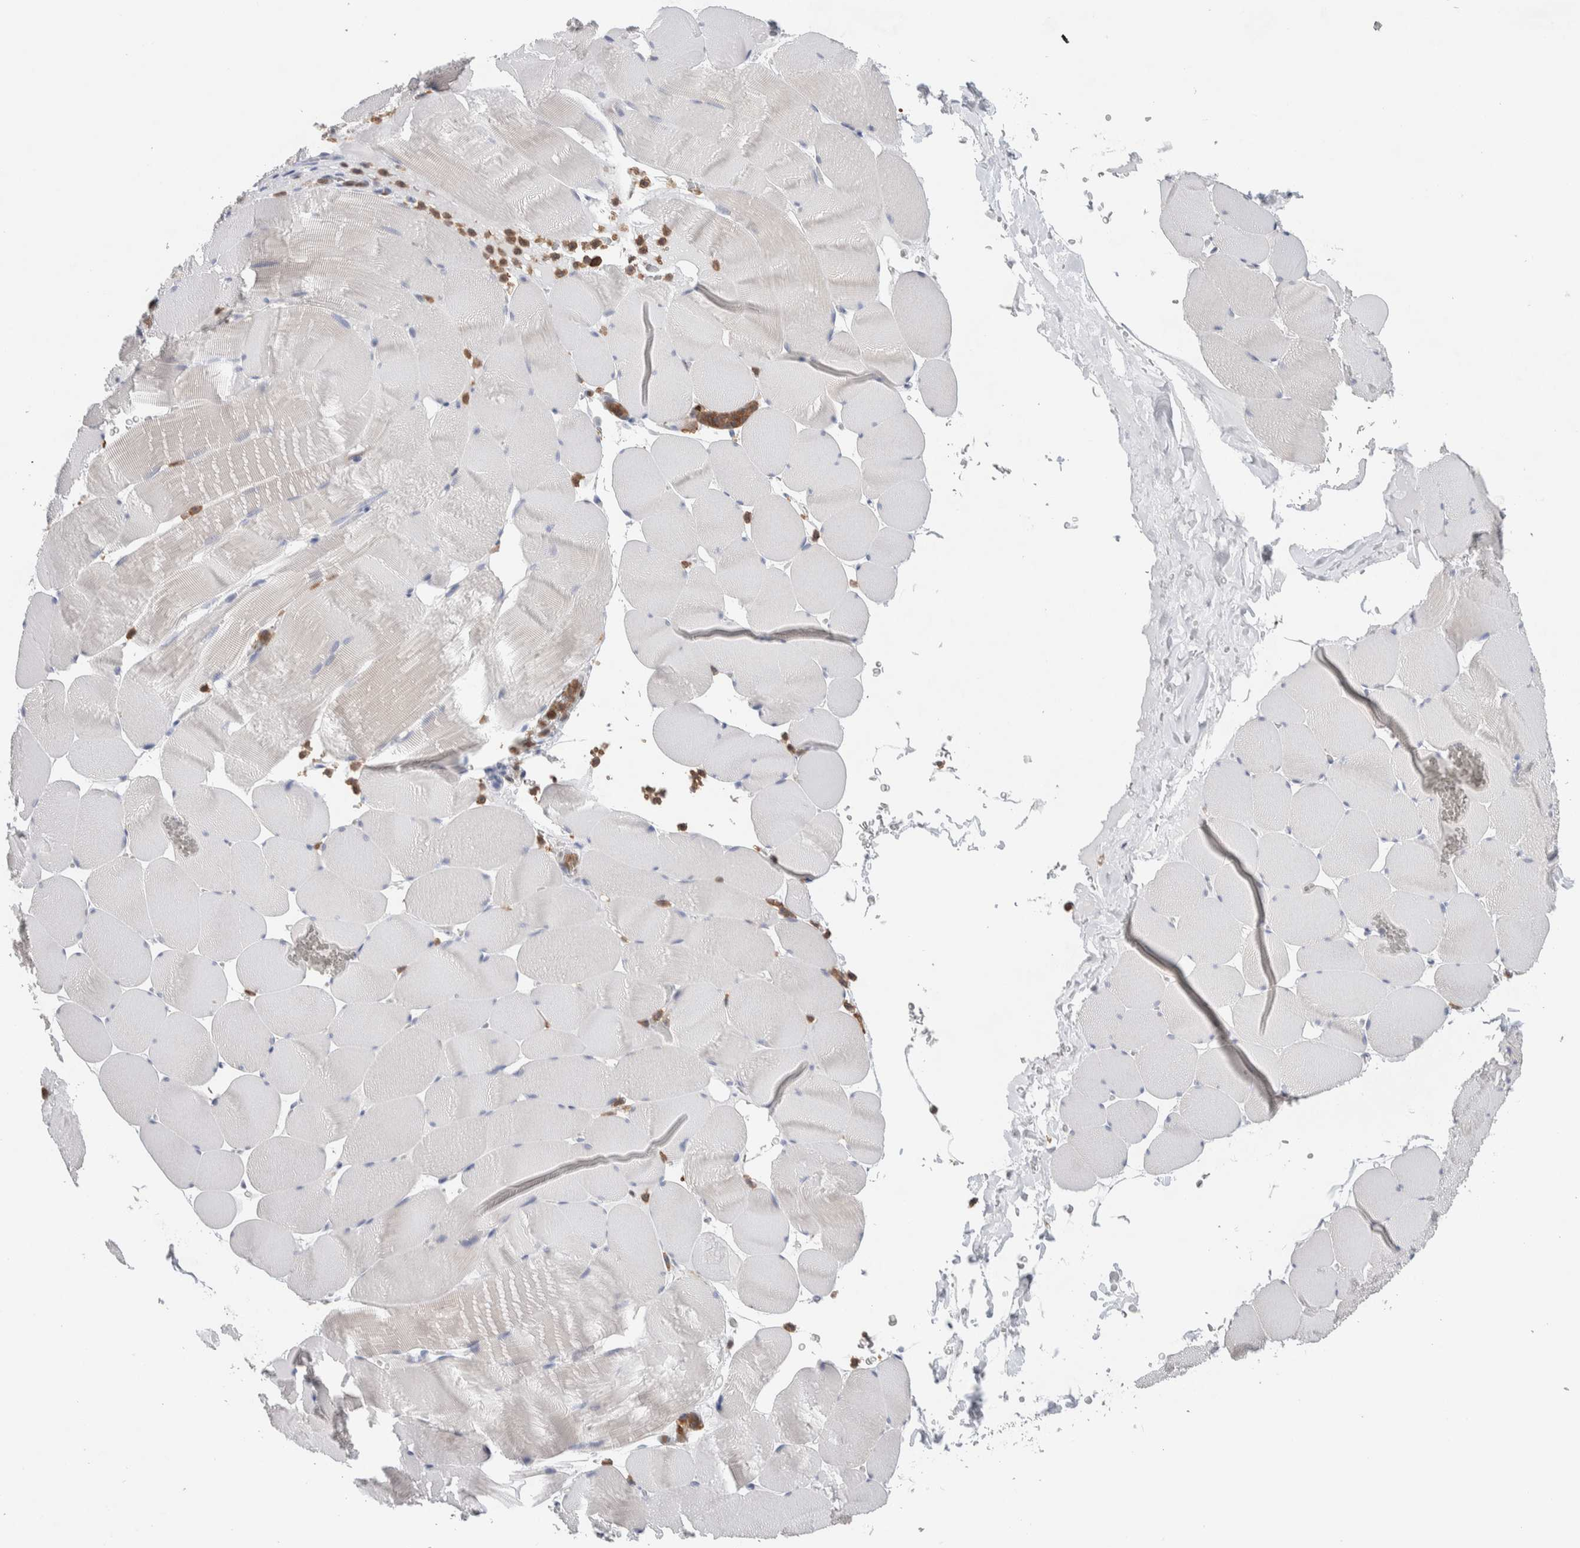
{"staining": {"intensity": "negative", "quantity": "none", "location": "none"}, "tissue": "skeletal muscle", "cell_type": "Myocytes", "image_type": "normal", "snomed": [{"axis": "morphology", "description": "Normal tissue, NOS"}, {"axis": "topography", "description": "Skeletal muscle"}], "caption": "An IHC photomicrograph of unremarkable skeletal muscle is shown. There is no staining in myocytes of skeletal muscle.", "gene": "NCF2", "patient": {"sex": "male", "age": 62}}